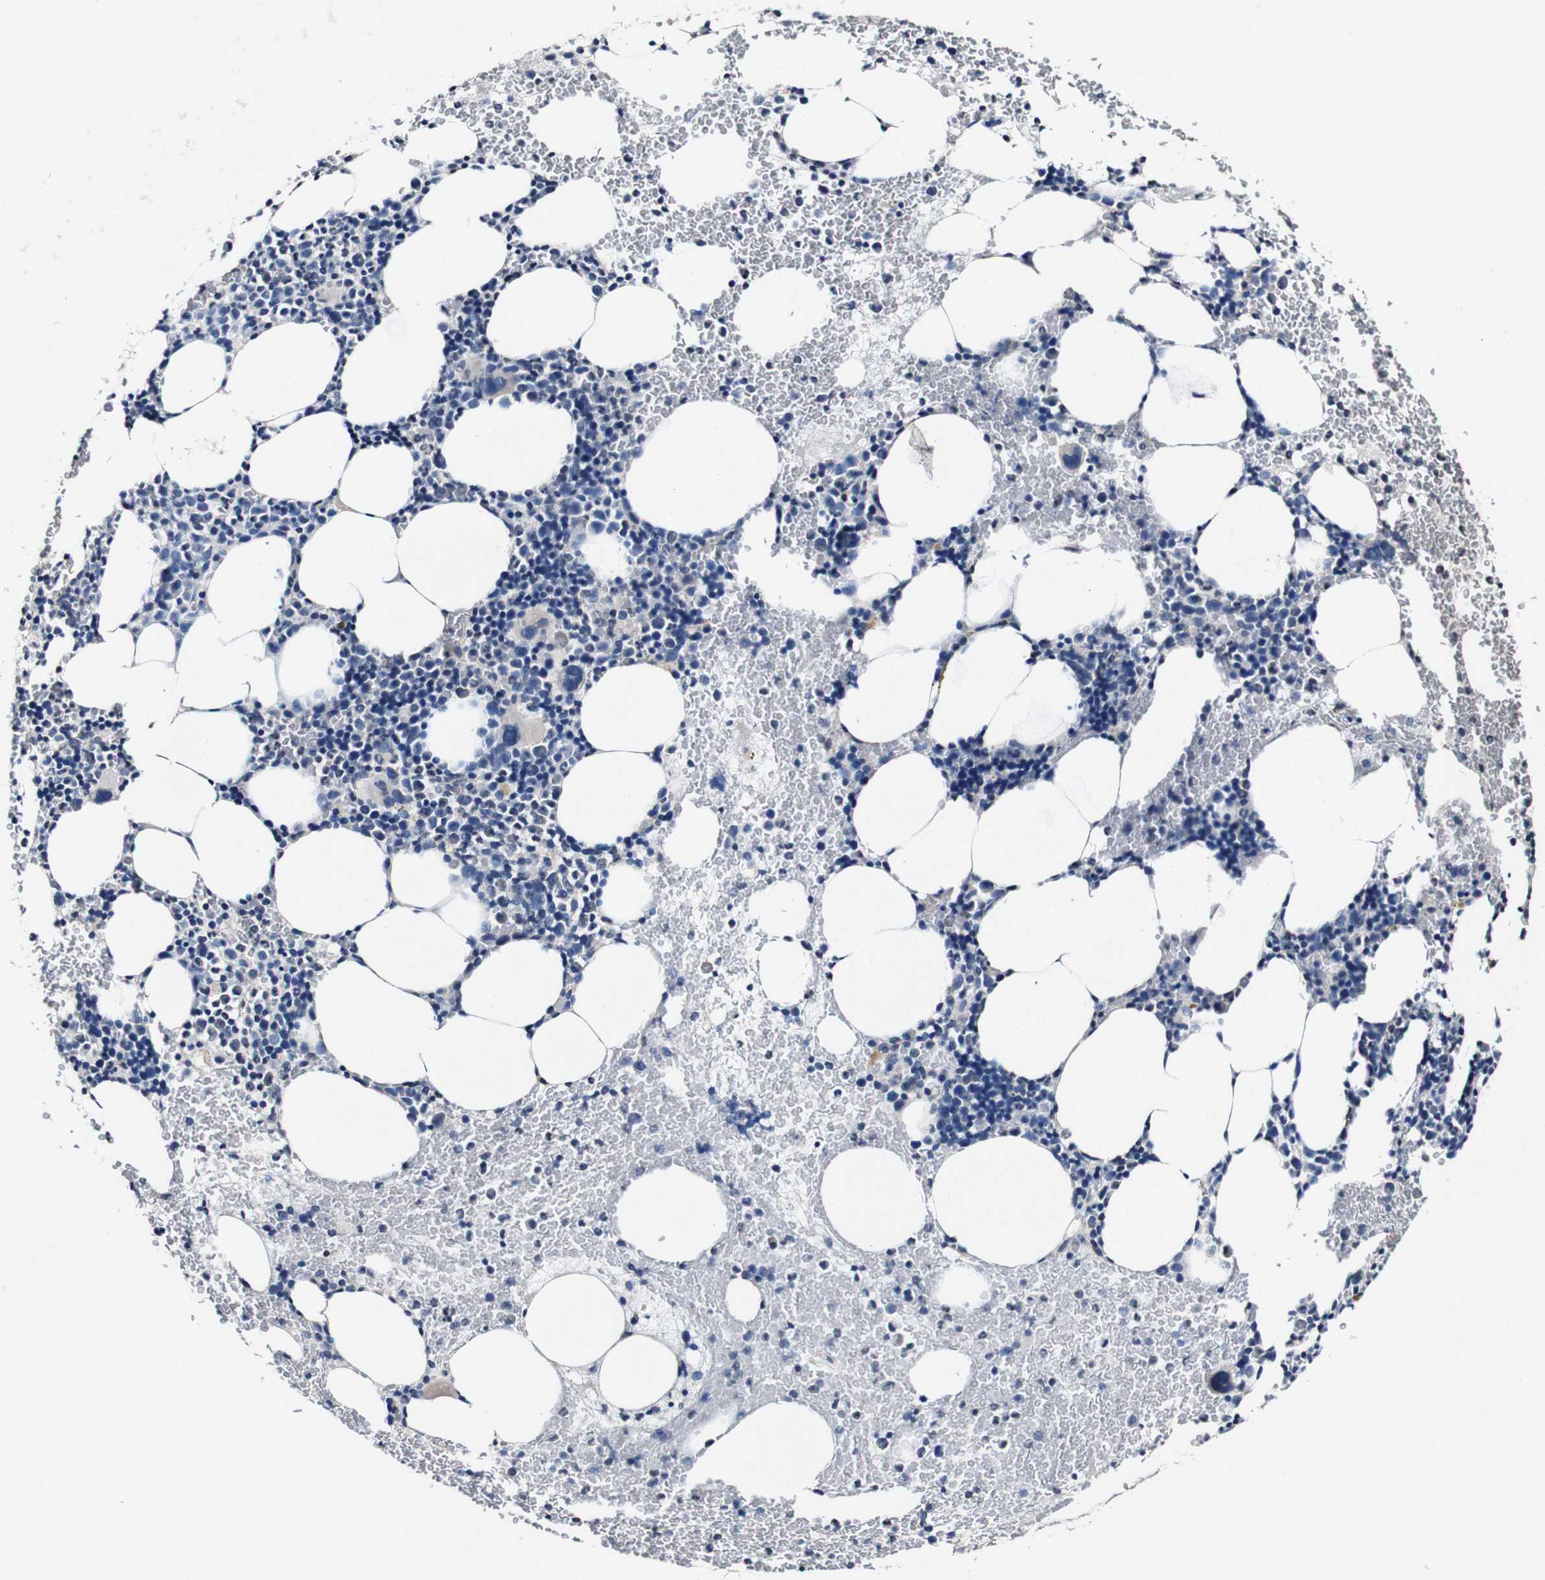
{"staining": {"intensity": "negative", "quantity": "none", "location": "none"}, "tissue": "bone marrow", "cell_type": "Hematopoietic cells", "image_type": "normal", "snomed": [{"axis": "morphology", "description": "Normal tissue, NOS"}, {"axis": "morphology", "description": "Inflammation, NOS"}, {"axis": "topography", "description": "Bone marrow"}], "caption": "DAB immunohistochemical staining of unremarkable human bone marrow shows no significant positivity in hematopoietic cells. (DAB immunohistochemistry (IHC), high magnification).", "gene": "GRAMD1A", "patient": {"sex": "female", "age": 76}}